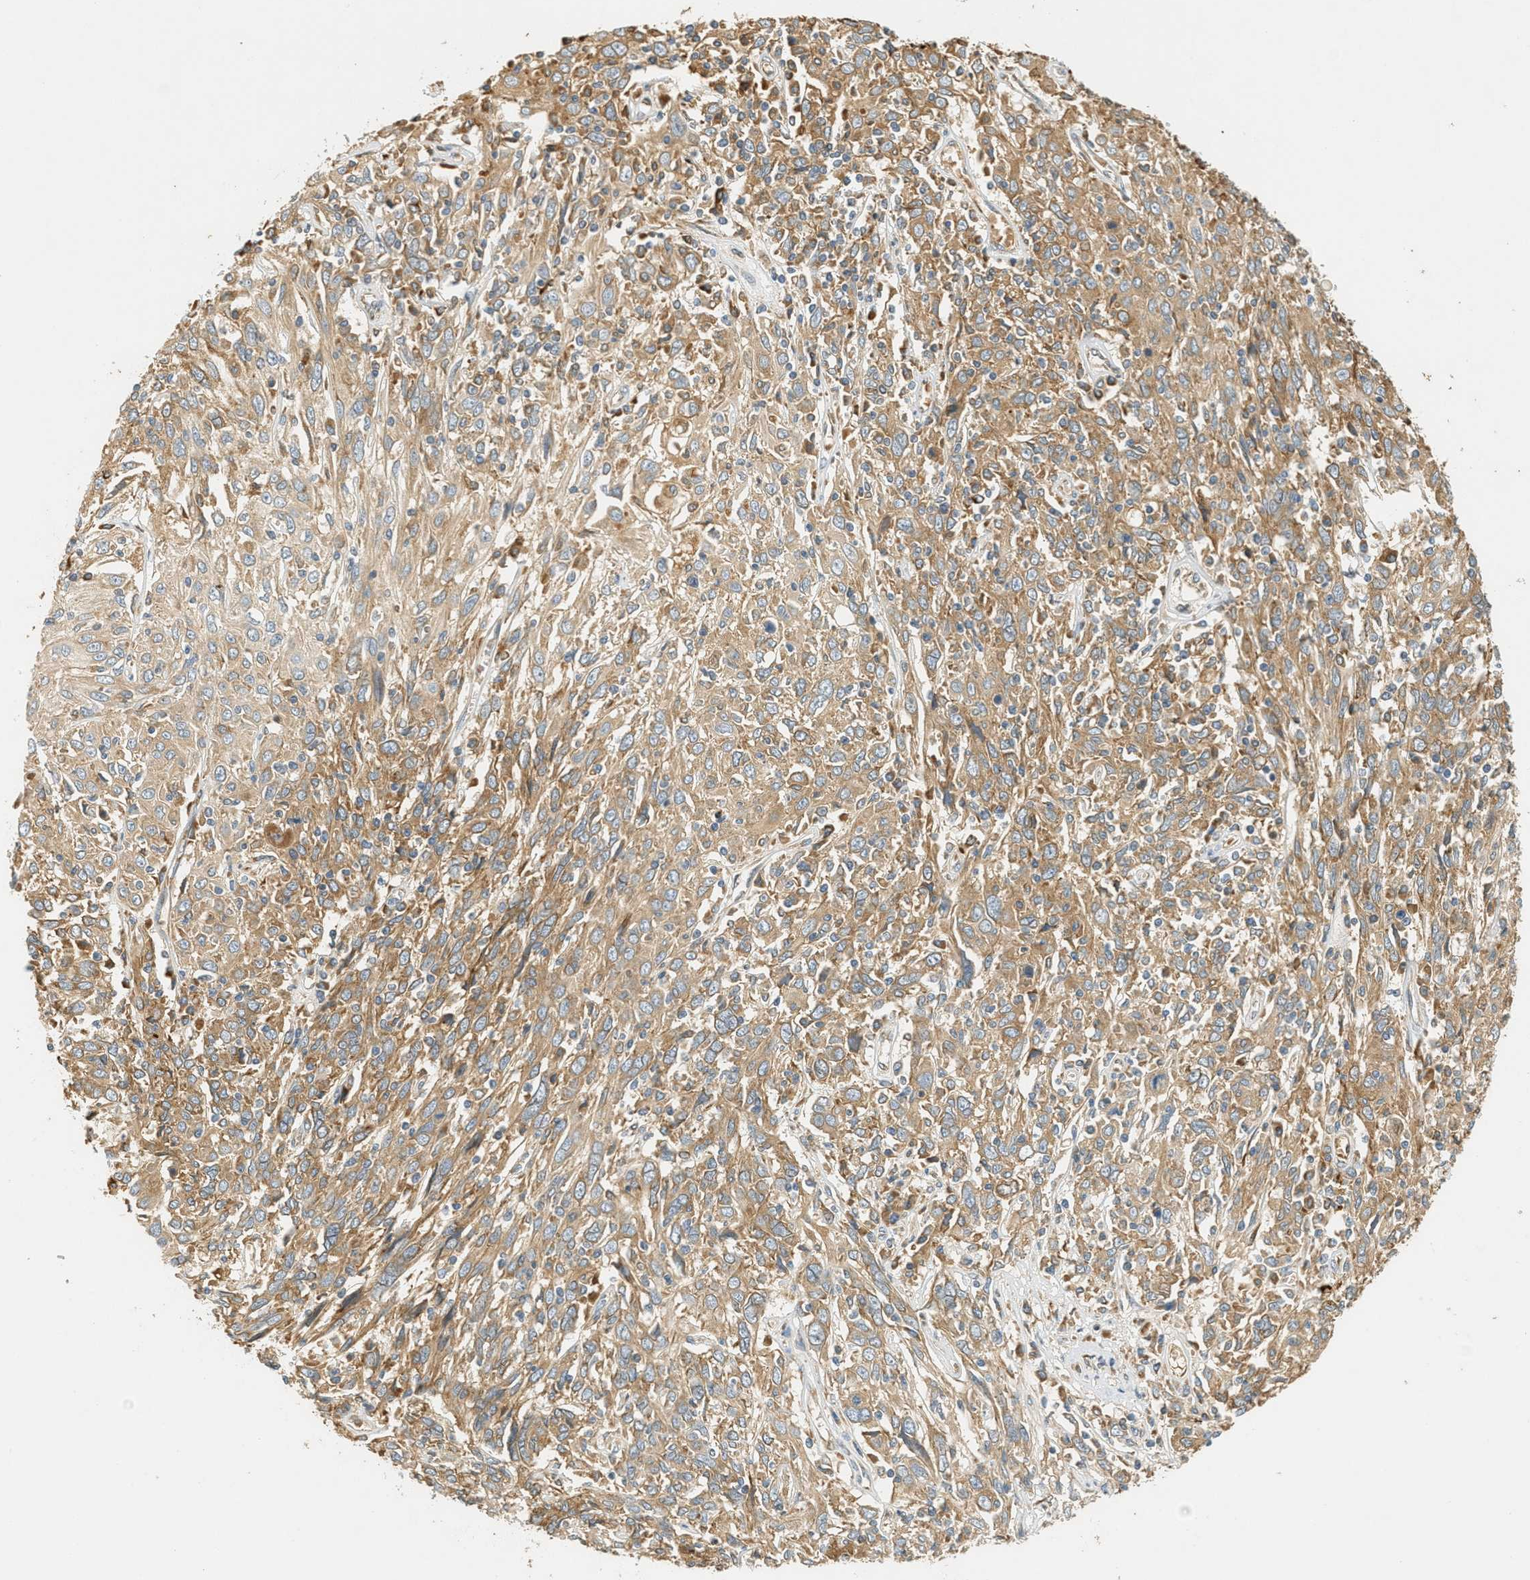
{"staining": {"intensity": "moderate", "quantity": ">75%", "location": "cytoplasmic/membranous"}, "tissue": "cervical cancer", "cell_type": "Tumor cells", "image_type": "cancer", "snomed": [{"axis": "morphology", "description": "Squamous cell carcinoma, NOS"}, {"axis": "topography", "description": "Cervix"}], "caption": "IHC micrograph of human cervical cancer (squamous cell carcinoma) stained for a protein (brown), which demonstrates medium levels of moderate cytoplasmic/membranous staining in approximately >75% of tumor cells.", "gene": "PDK1", "patient": {"sex": "female", "age": 46}}